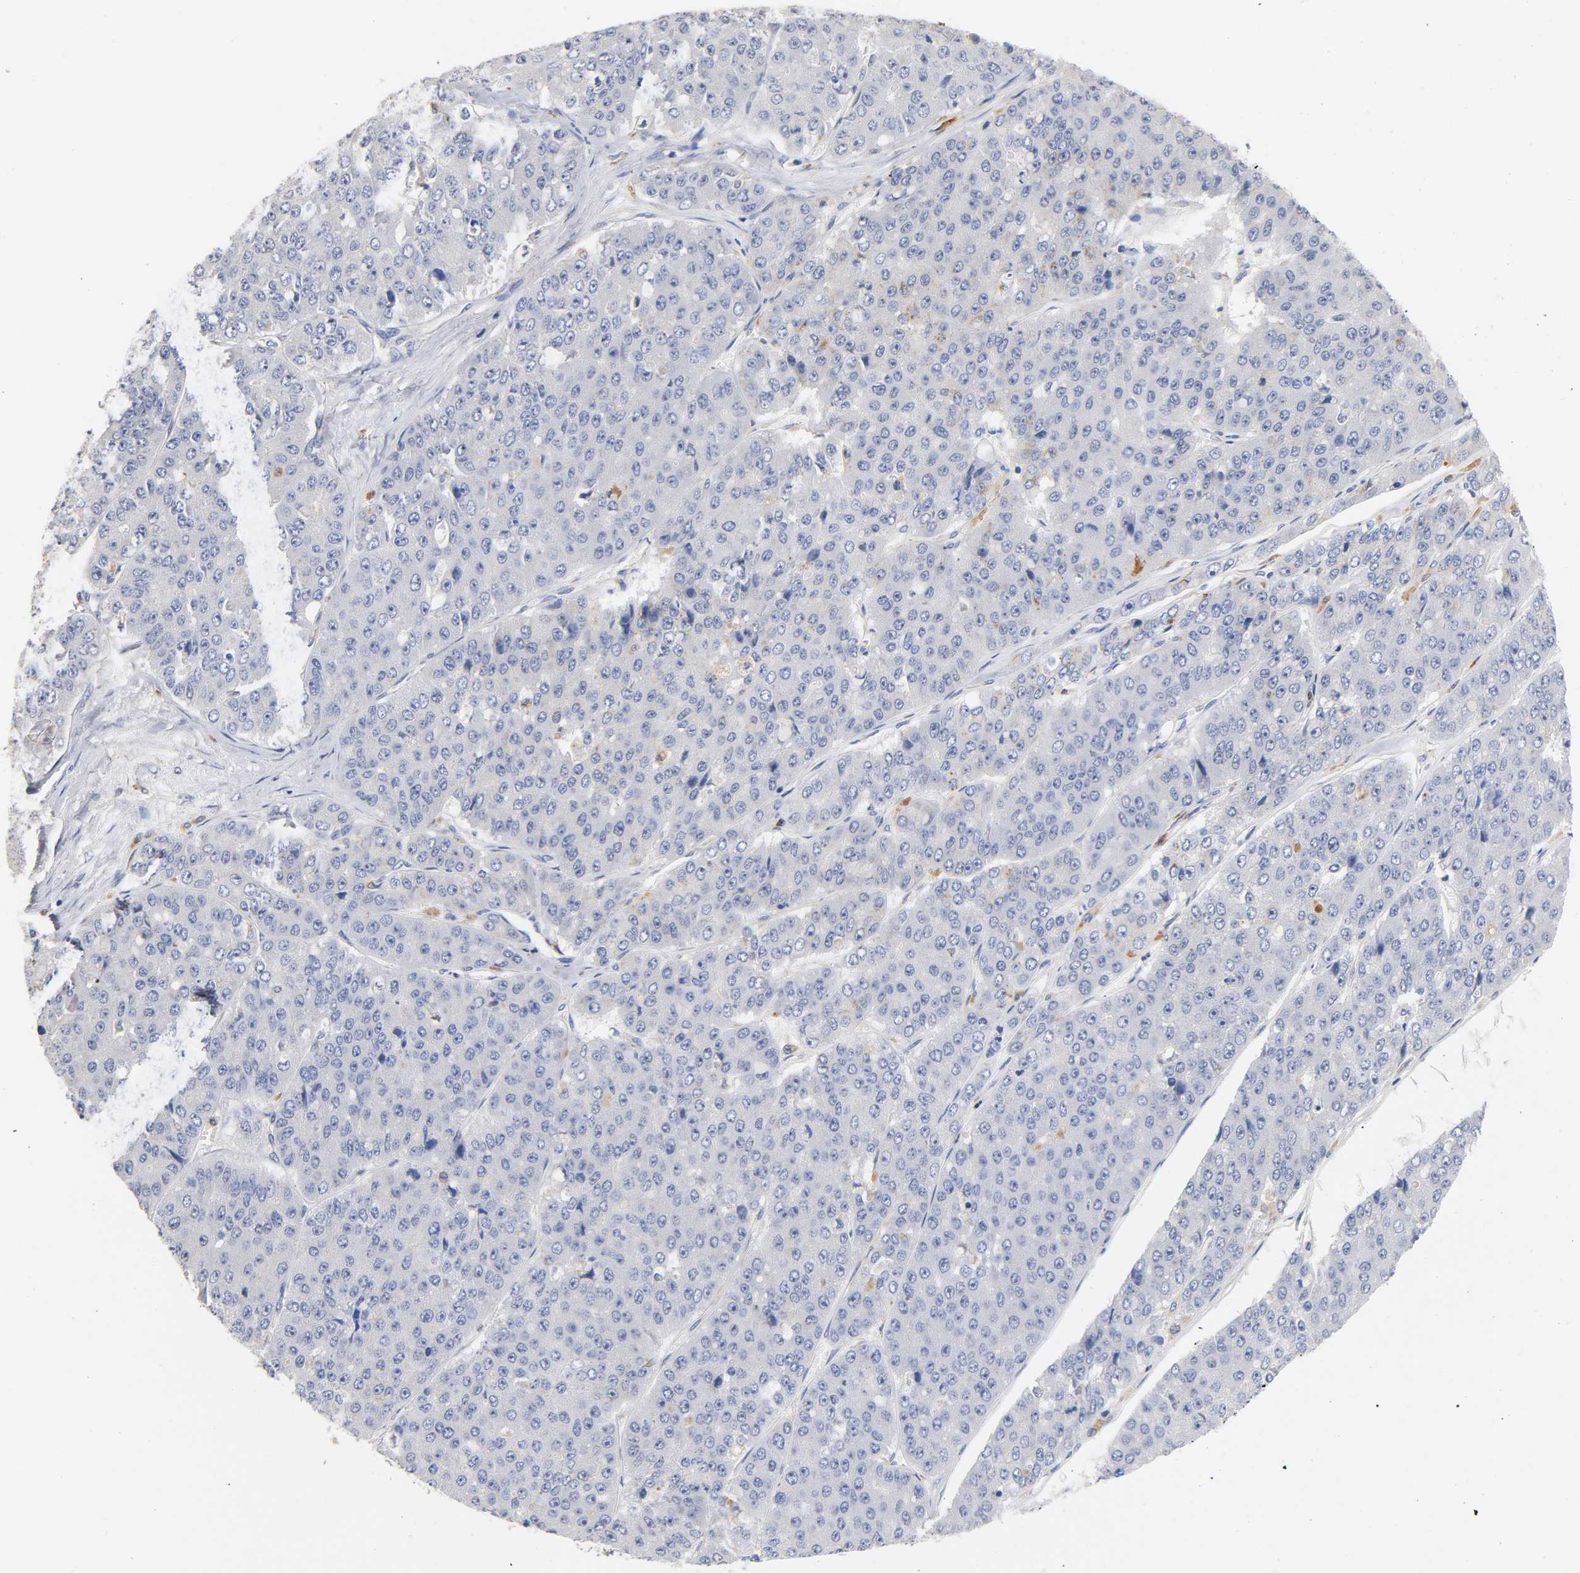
{"staining": {"intensity": "negative", "quantity": "none", "location": "none"}, "tissue": "pancreatic cancer", "cell_type": "Tumor cells", "image_type": "cancer", "snomed": [{"axis": "morphology", "description": "Adenocarcinoma, NOS"}, {"axis": "topography", "description": "Pancreas"}], "caption": "Pancreatic adenocarcinoma was stained to show a protein in brown. There is no significant staining in tumor cells.", "gene": "SEMA5A", "patient": {"sex": "male", "age": 50}}